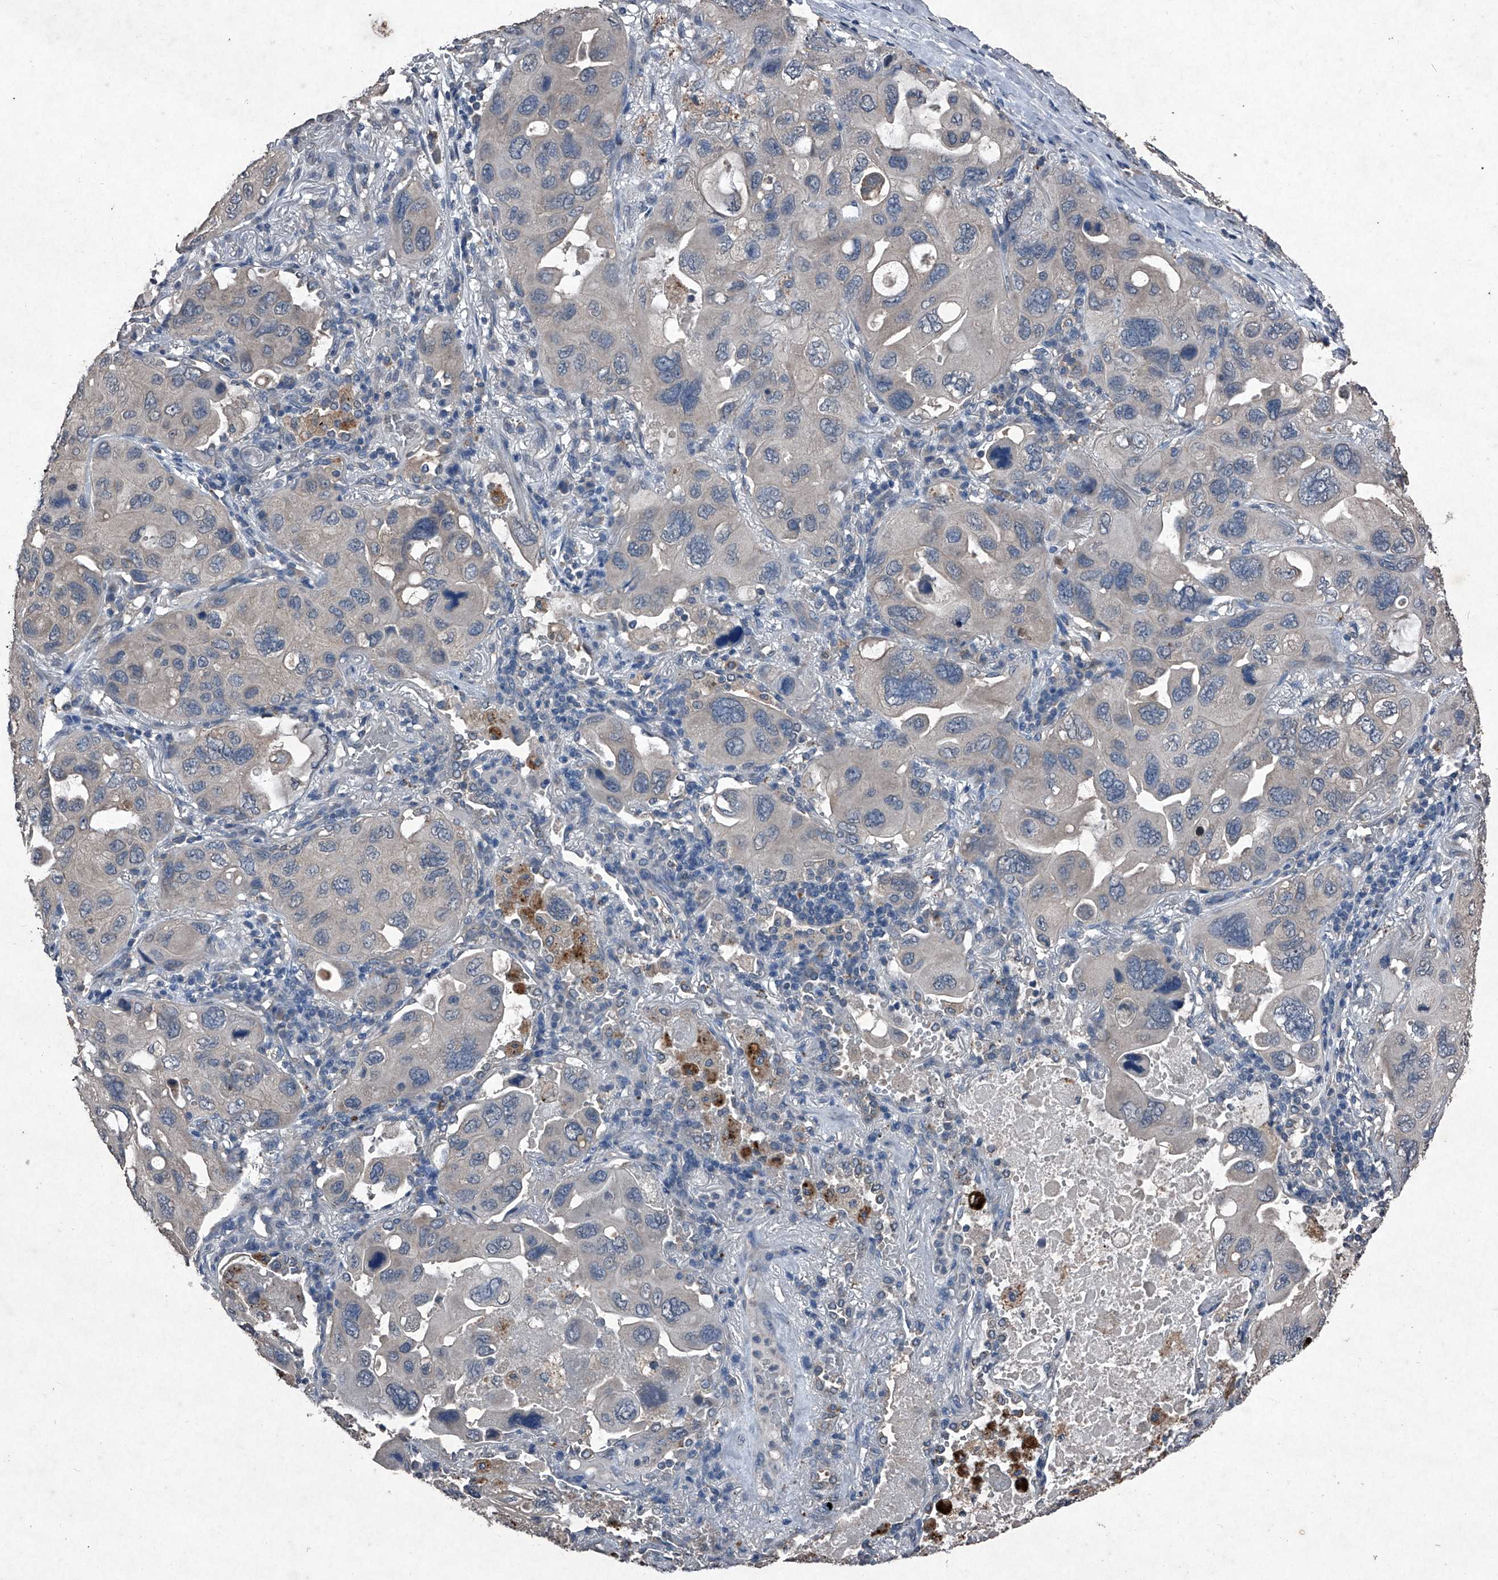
{"staining": {"intensity": "negative", "quantity": "none", "location": "none"}, "tissue": "lung cancer", "cell_type": "Tumor cells", "image_type": "cancer", "snomed": [{"axis": "morphology", "description": "Squamous cell carcinoma, NOS"}, {"axis": "topography", "description": "Lung"}], "caption": "Immunohistochemistry image of lung squamous cell carcinoma stained for a protein (brown), which displays no staining in tumor cells.", "gene": "MAPKAP1", "patient": {"sex": "female", "age": 73}}